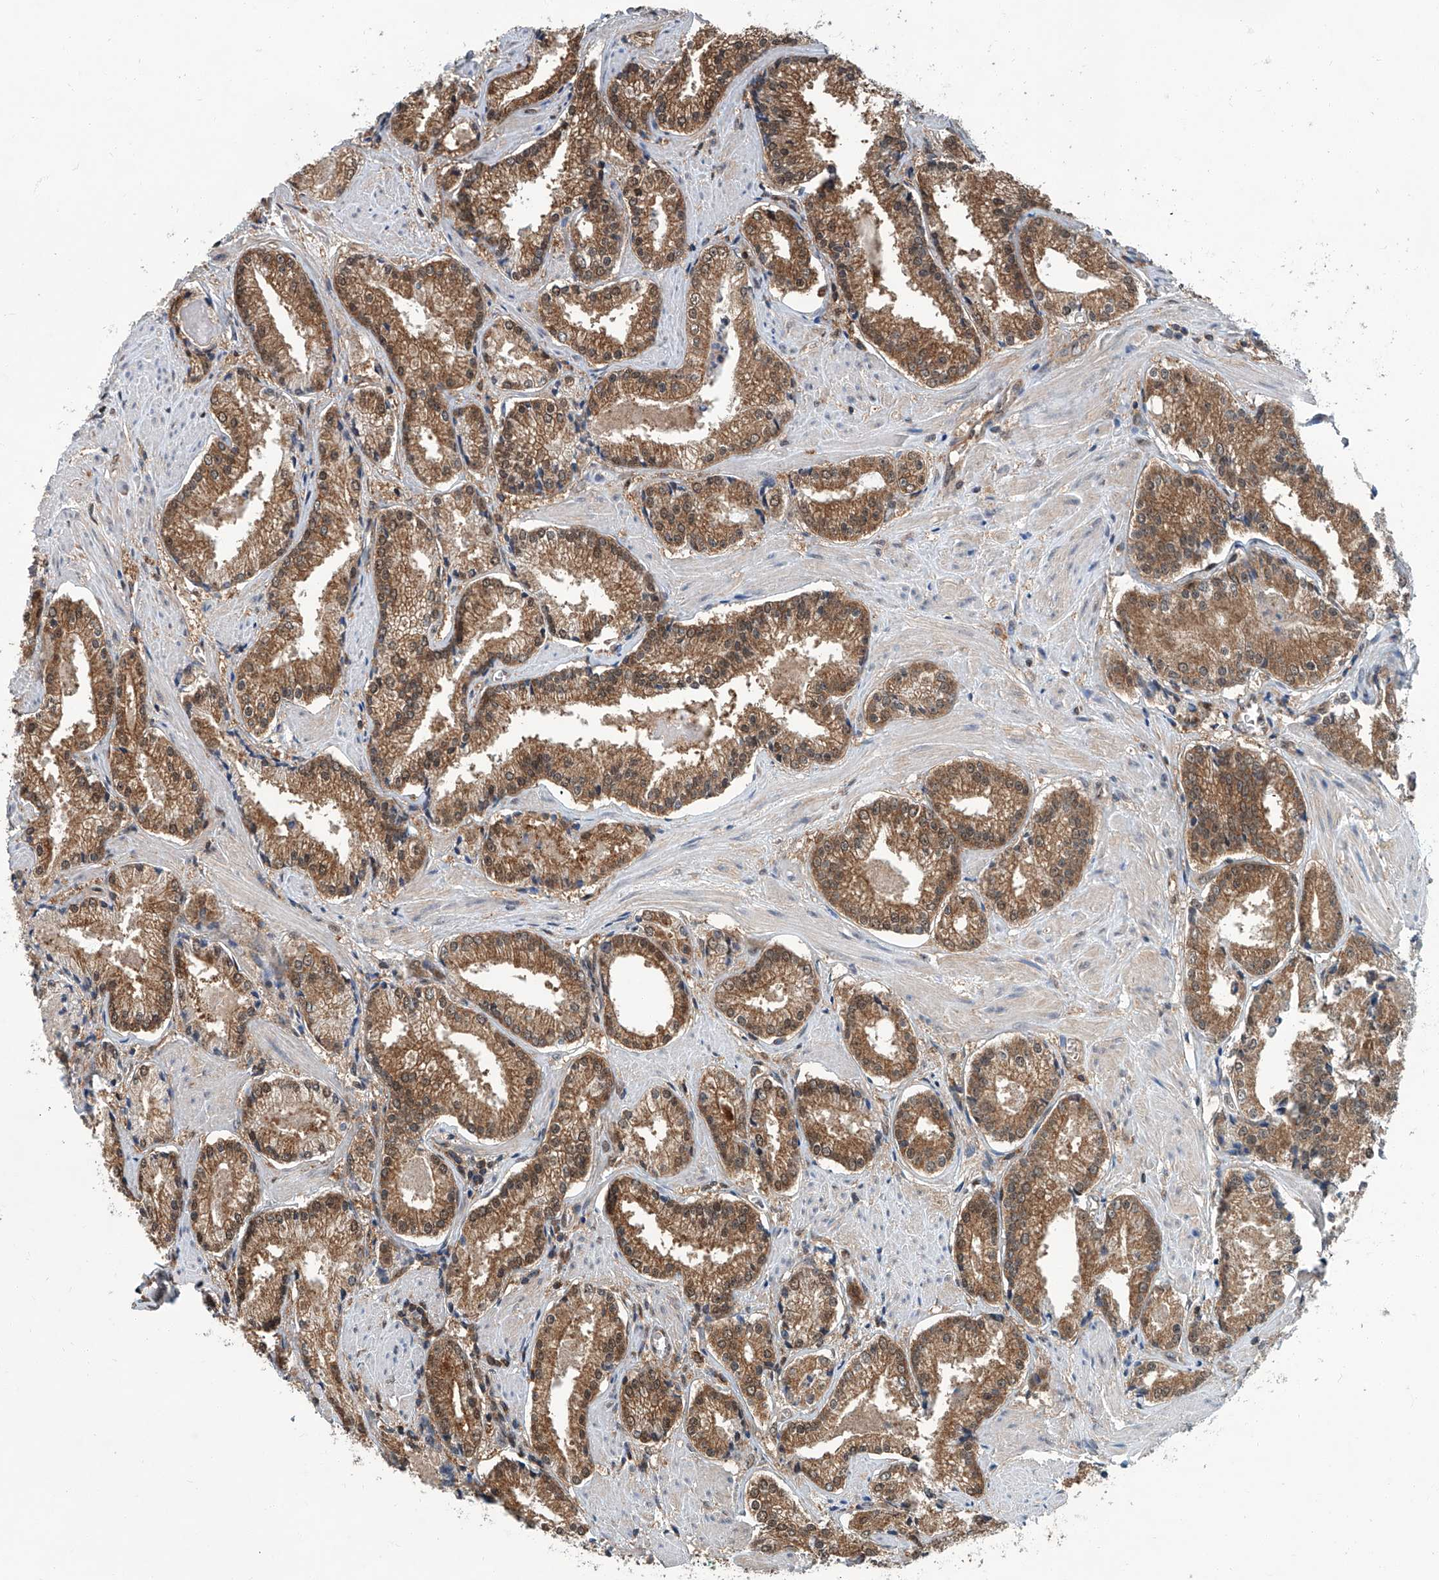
{"staining": {"intensity": "moderate", "quantity": ">75%", "location": "cytoplasmic/membranous"}, "tissue": "prostate cancer", "cell_type": "Tumor cells", "image_type": "cancer", "snomed": [{"axis": "morphology", "description": "Adenocarcinoma, Low grade"}, {"axis": "topography", "description": "Prostate"}], "caption": "Prostate cancer stained with DAB (3,3'-diaminobenzidine) immunohistochemistry (IHC) displays medium levels of moderate cytoplasmic/membranous expression in approximately >75% of tumor cells.", "gene": "CLK1", "patient": {"sex": "male", "age": 54}}